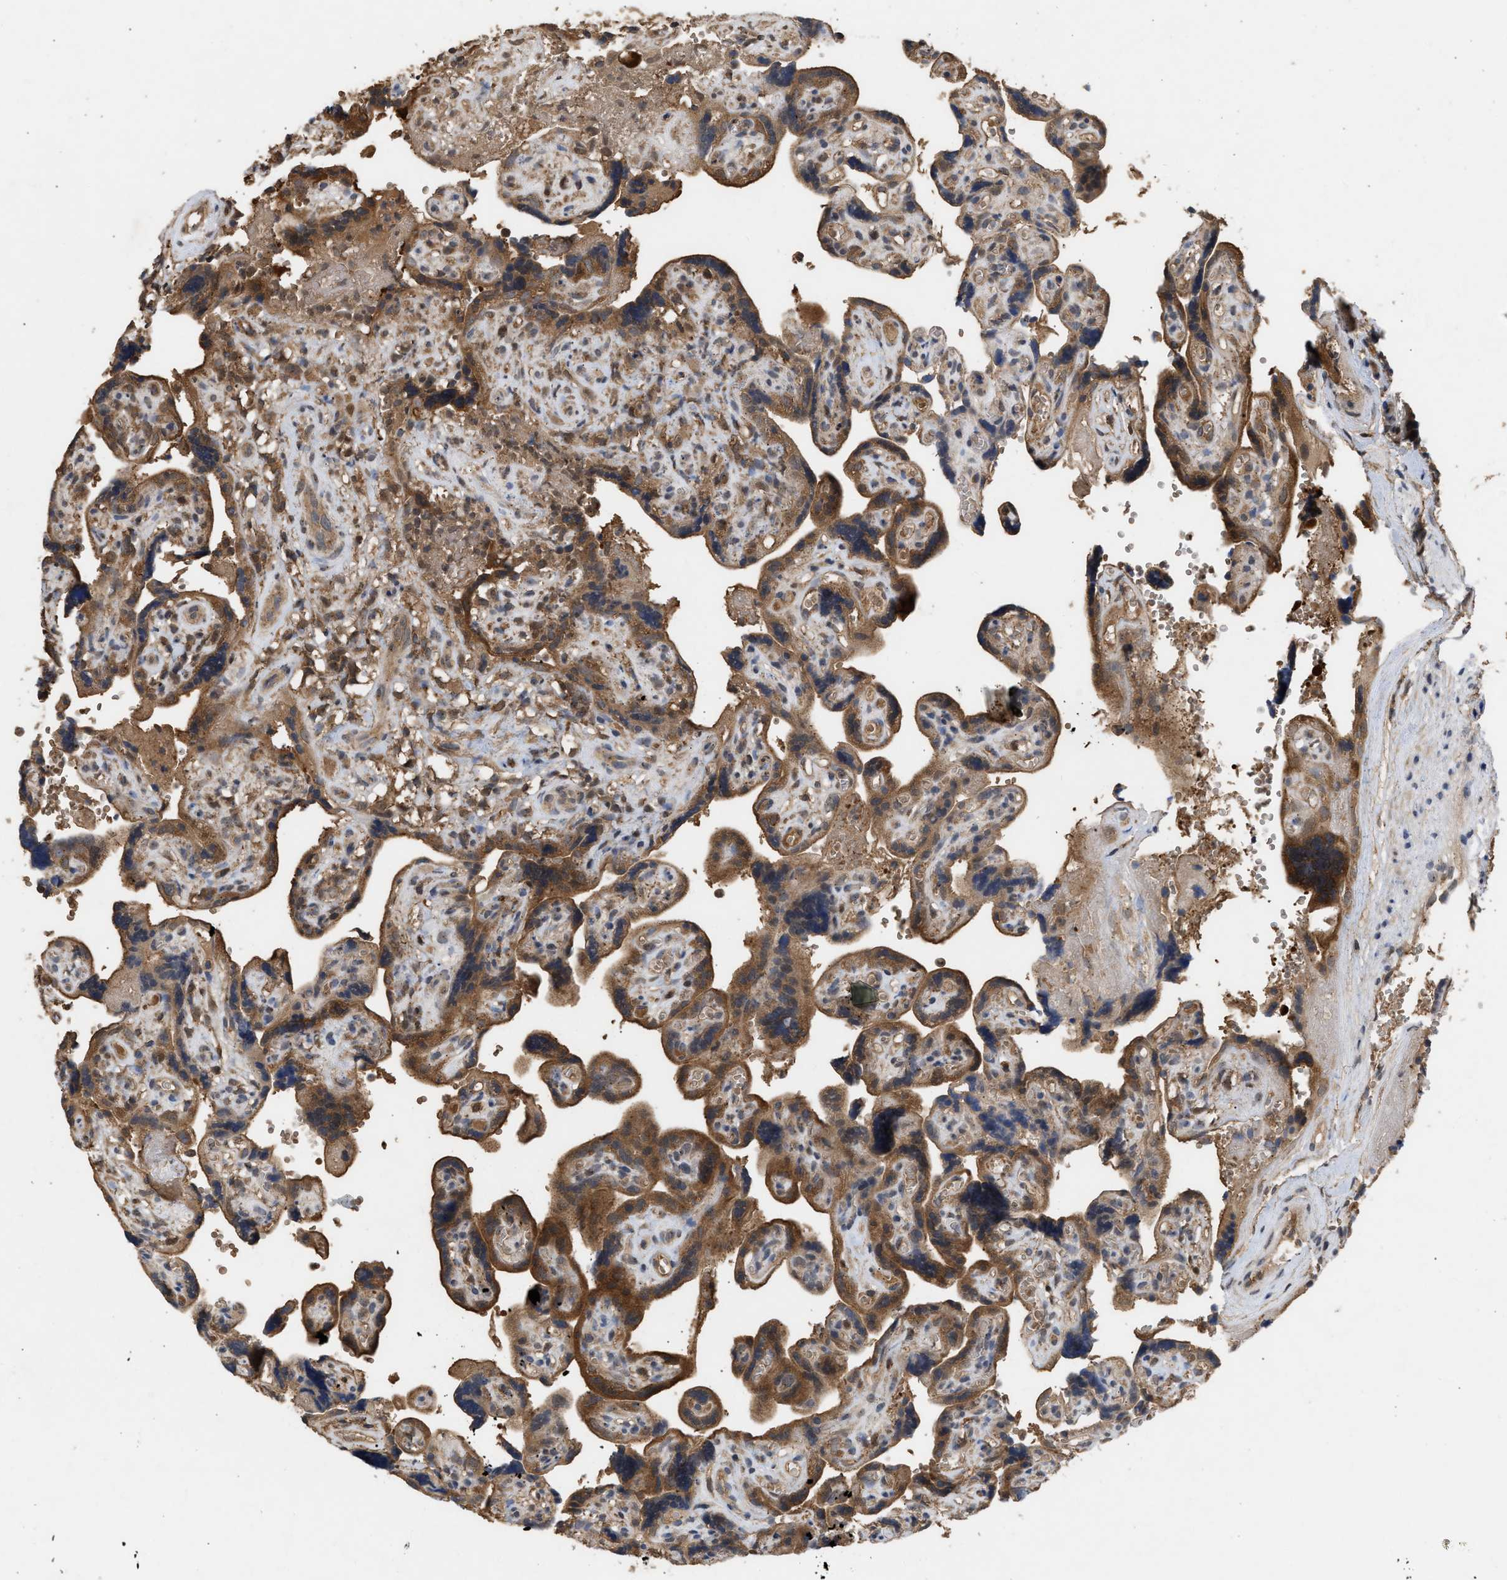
{"staining": {"intensity": "moderate", "quantity": ">75%", "location": "cytoplasmic/membranous"}, "tissue": "placenta", "cell_type": "Decidual cells", "image_type": "normal", "snomed": [{"axis": "morphology", "description": "Normal tissue, NOS"}, {"axis": "topography", "description": "Placenta"}], "caption": "Immunohistochemistry (IHC) histopathology image of normal placenta: human placenta stained using IHC reveals medium levels of moderate protein expression localized specifically in the cytoplasmic/membranous of decidual cells, appearing as a cytoplasmic/membranous brown color.", "gene": "FITM1", "patient": {"sex": "female", "age": 30}}